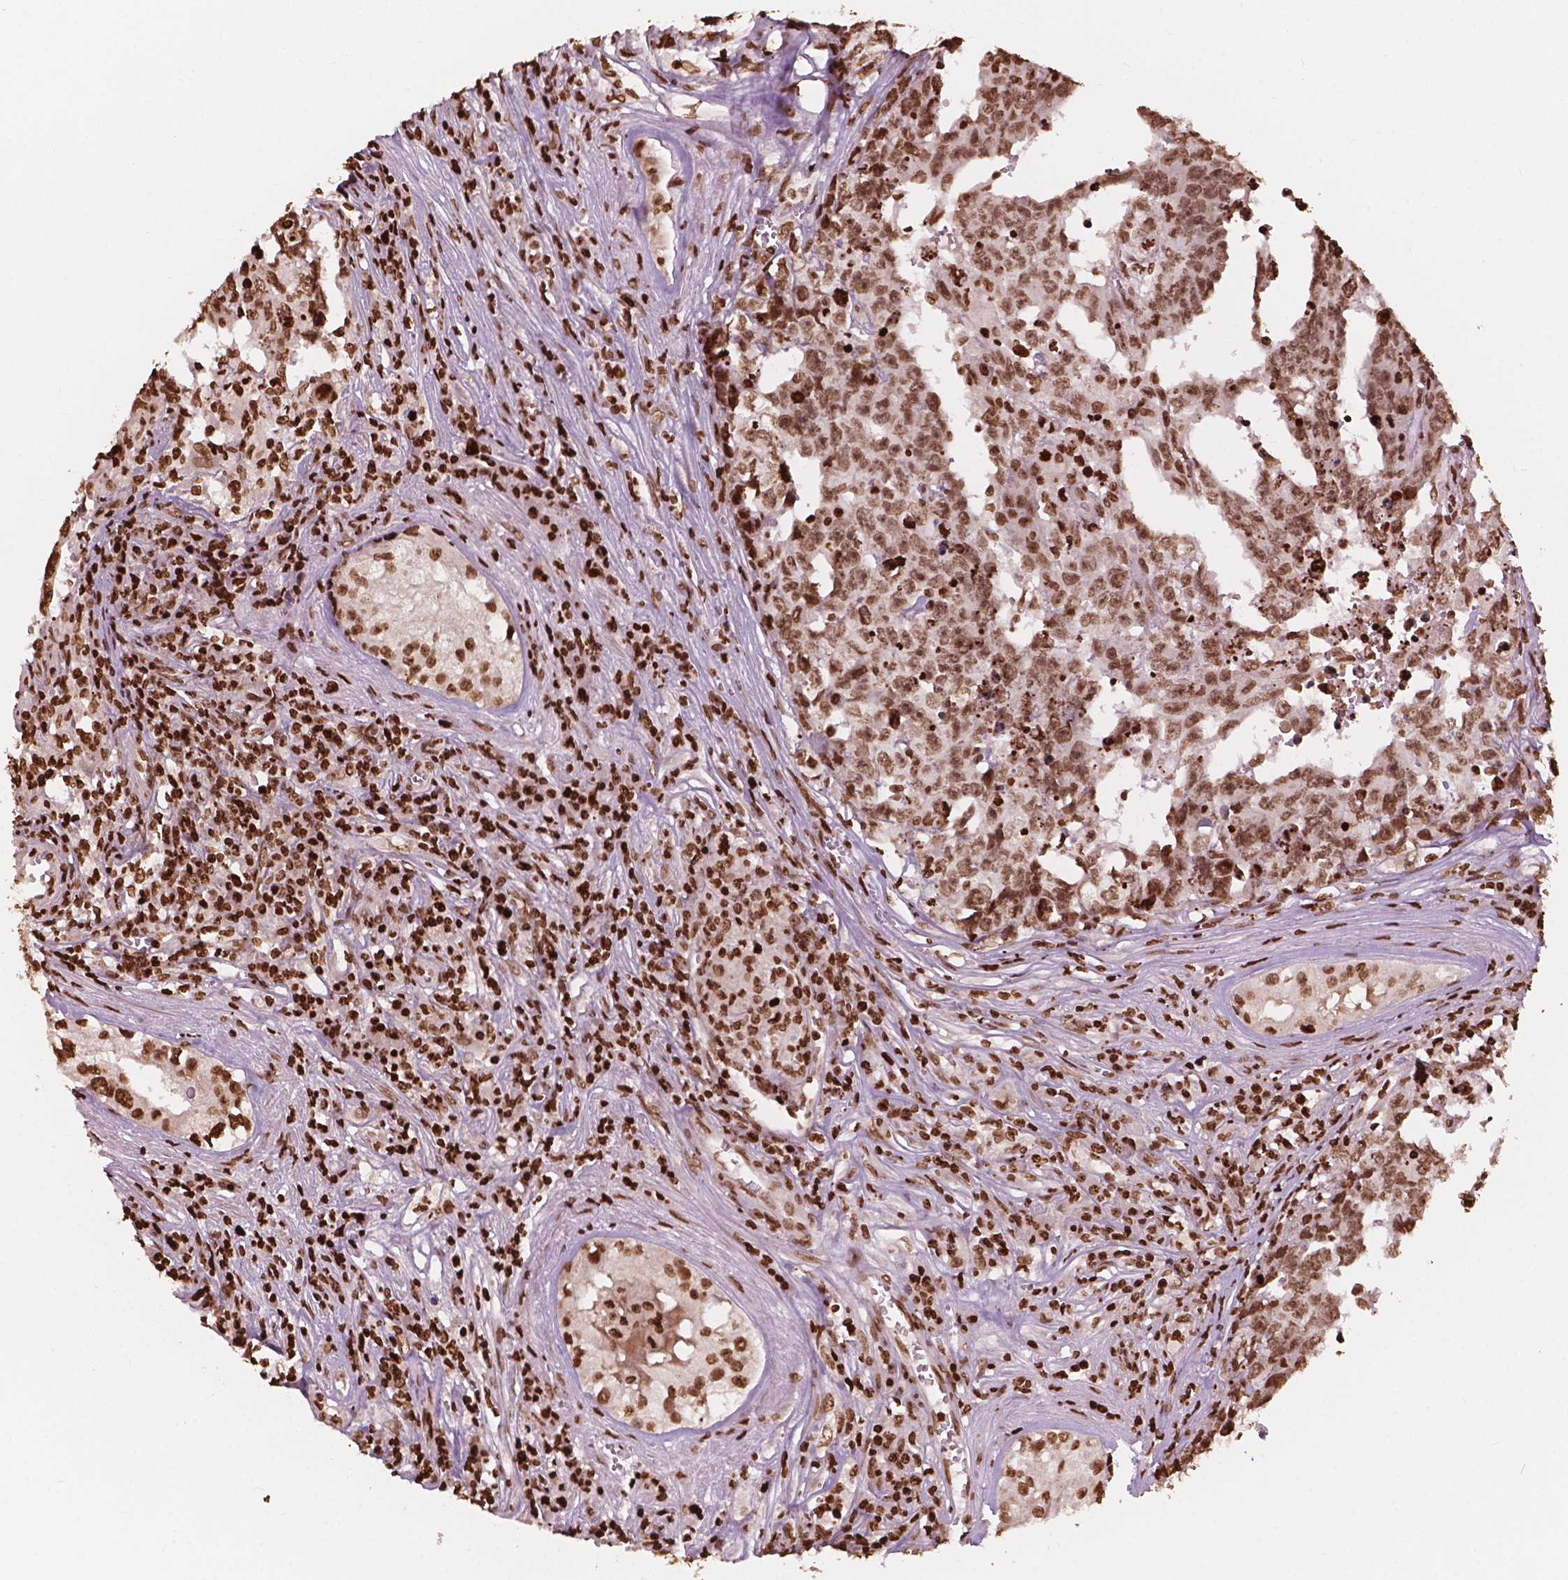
{"staining": {"intensity": "moderate", "quantity": ">75%", "location": "nuclear"}, "tissue": "testis cancer", "cell_type": "Tumor cells", "image_type": "cancer", "snomed": [{"axis": "morphology", "description": "Carcinoma, Embryonal, NOS"}, {"axis": "topography", "description": "Testis"}], "caption": "This histopathology image reveals immunohistochemistry staining of testis embryonal carcinoma, with medium moderate nuclear staining in approximately >75% of tumor cells.", "gene": "H3C7", "patient": {"sex": "male", "age": 22}}